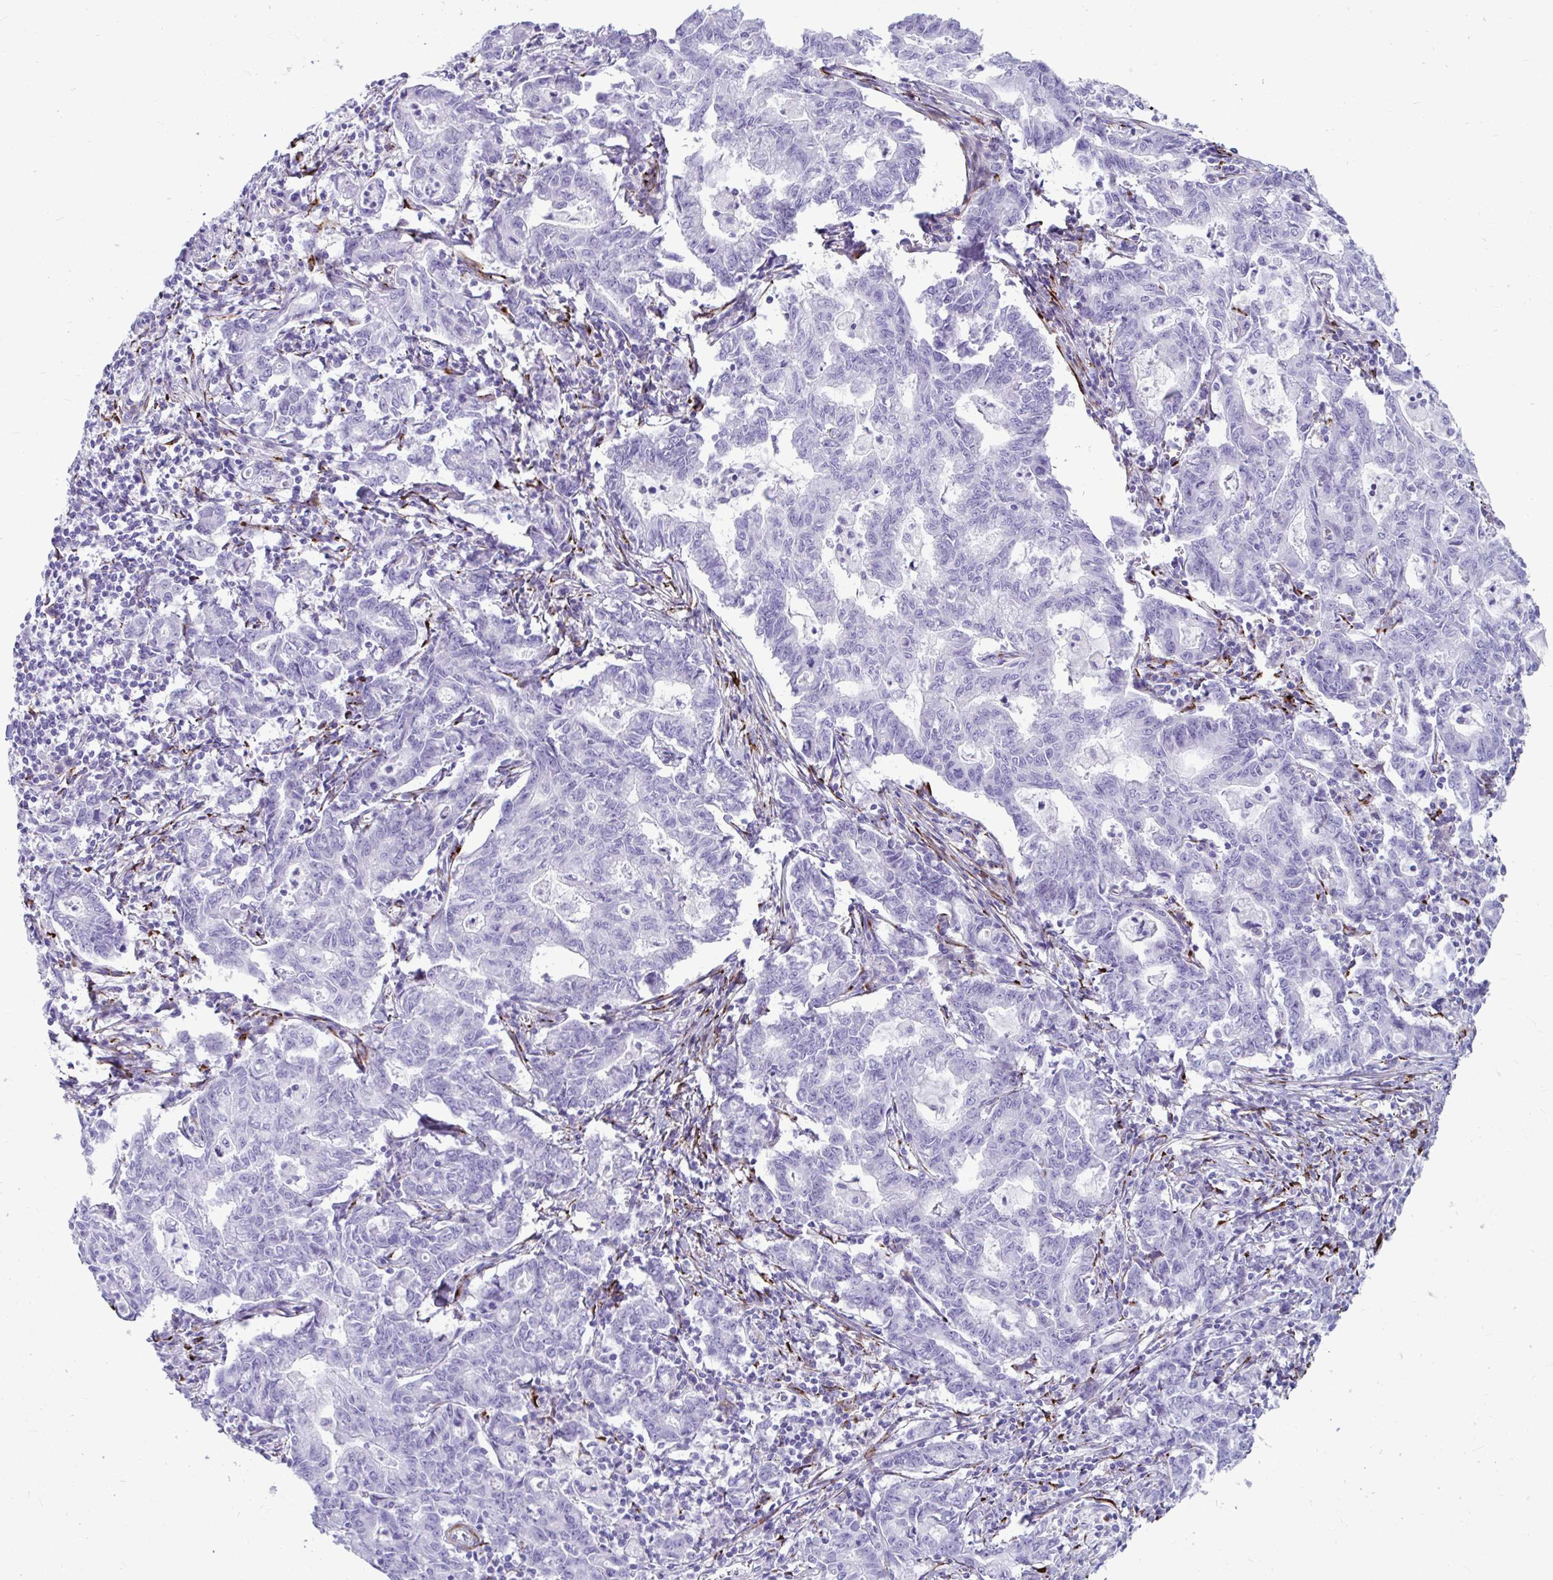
{"staining": {"intensity": "negative", "quantity": "none", "location": "none"}, "tissue": "stomach cancer", "cell_type": "Tumor cells", "image_type": "cancer", "snomed": [{"axis": "morphology", "description": "Adenocarcinoma, NOS"}, {"axis": "topography", "description": "Stomach, upper"}], "caption": "This is an immunohistochemistry (IHC) photomicrograph of stomach cancer (adenocarcinoma). There is no expression in tumor cells.", "gene": "GRXCR2", "patient": {"sex": "female", "age": 79}}